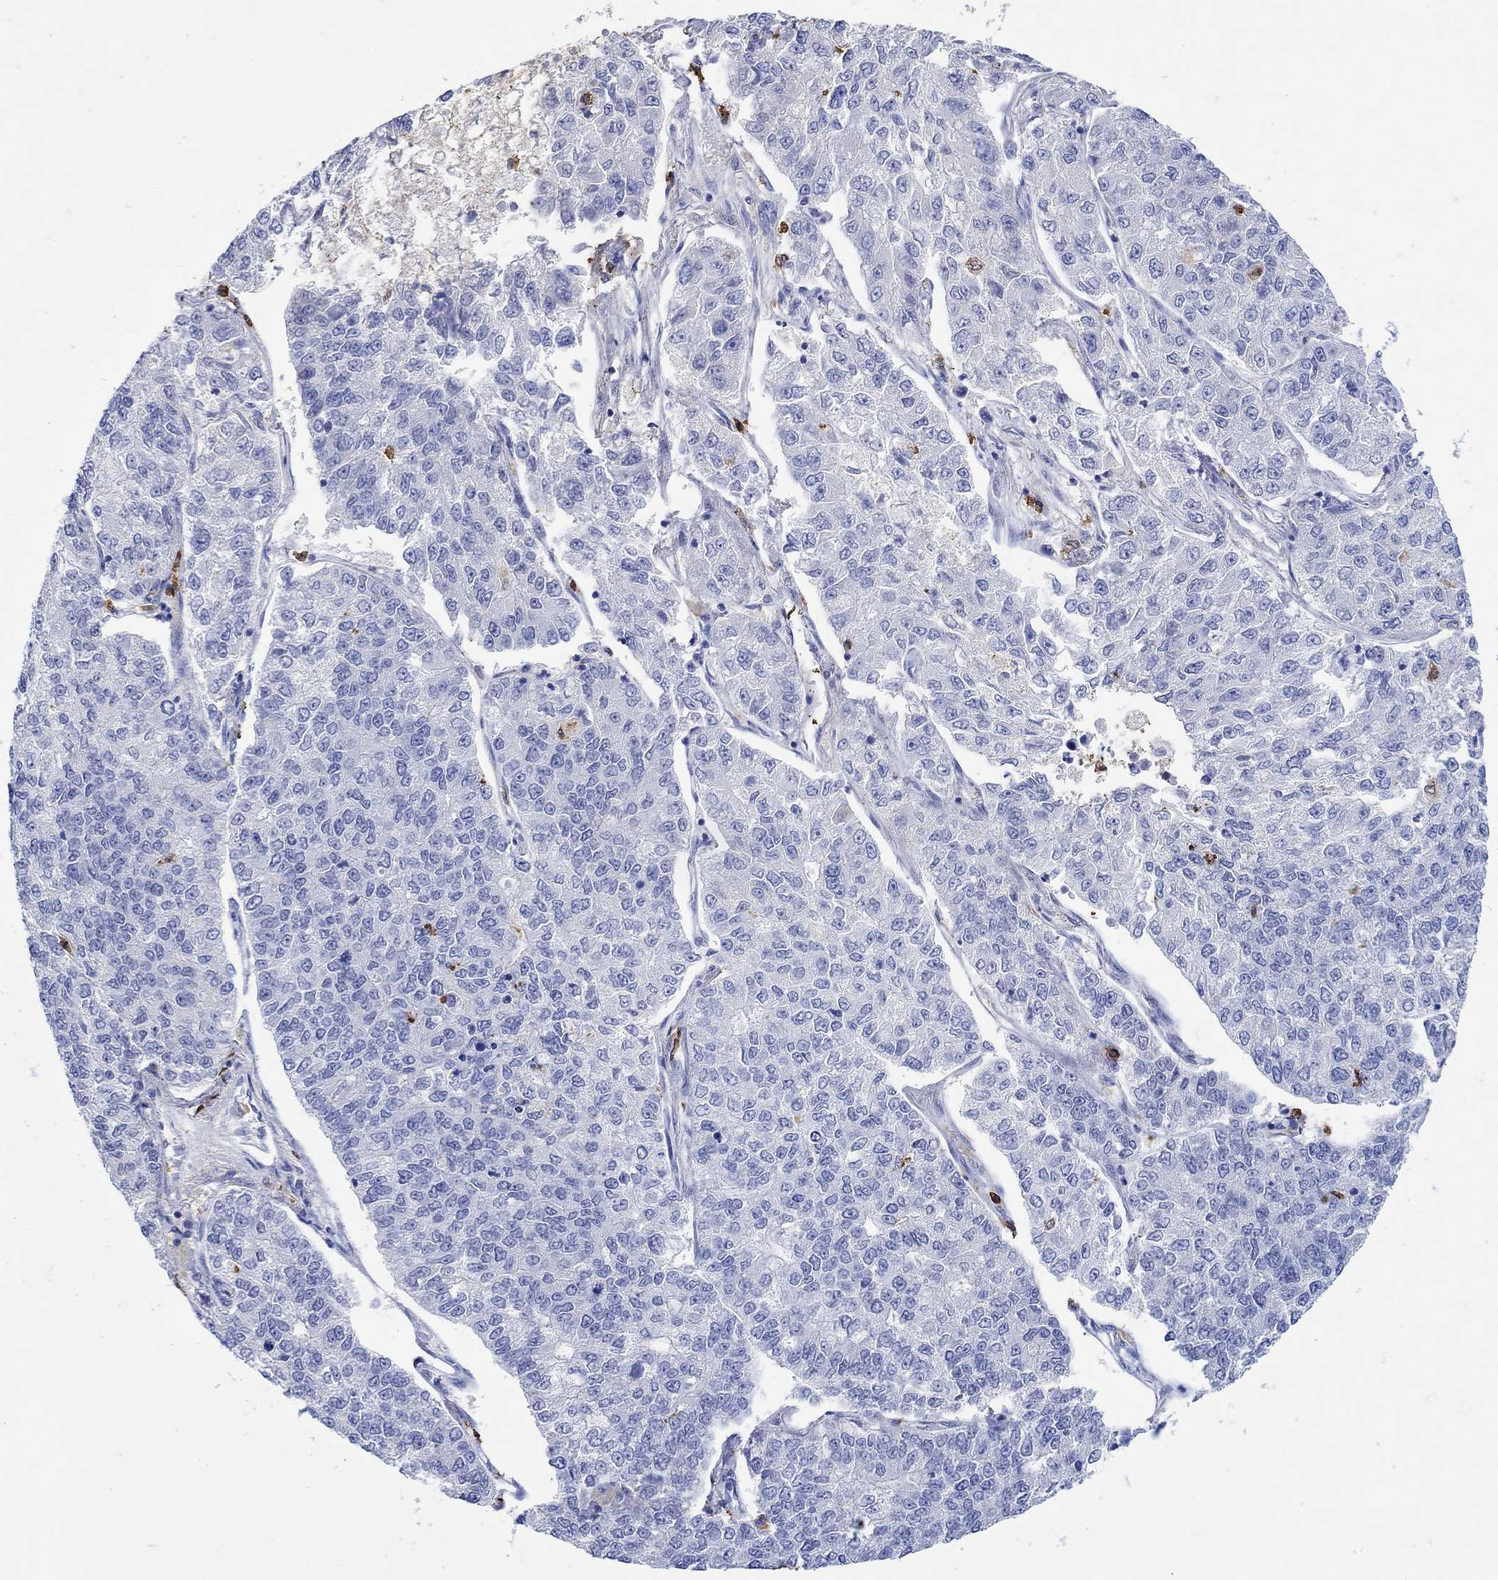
{"staining": {"intensity": "negative", "quantity": "none", "location": "none"}, "tissue": "lung cancer", "cell_type": "Tumor cells", "image_type": "cancer", "snomed": [{"axis": "morphology", "description": "Adenocarcinoma, NOS"}, {"axis": "topography", "description": "Lung"}], "caption": "Immunohistochemical staining of lung adenocarcinoma displays no significant positivity in tumor cells. (Stains: DAB (3,3'-diaminobenzidine) immunohistochemistry (IHC) with hematoxylin counter stain, Microscopy: brightfield microscopy at high magnification).", "gene": "LINGO3", "patient": {"sex": "male", "age": 49}}